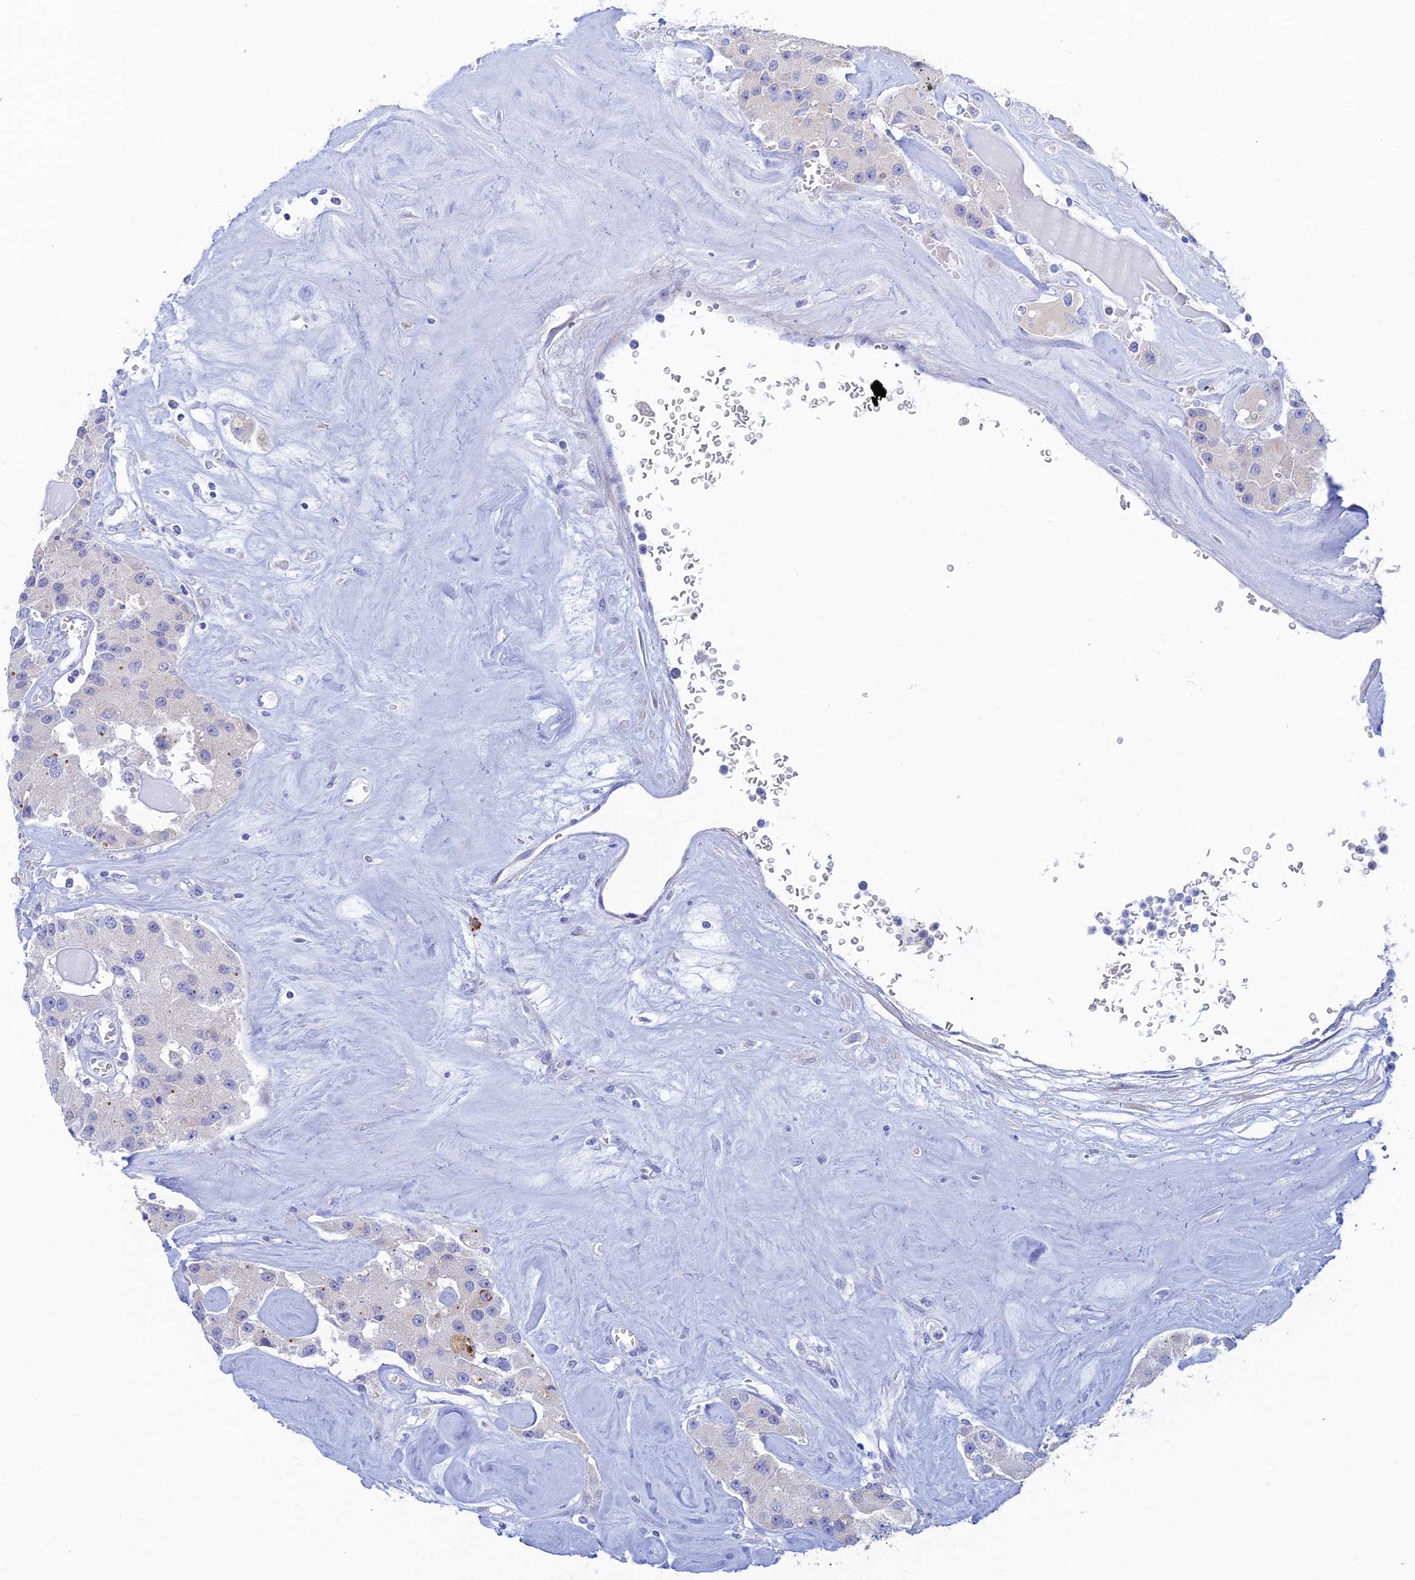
{"staining": {"intensity": "negative", "quantity": "none", "location": "none"}, "tissue": "carcinoid", "cell_type": "Tumor cells", "image_type": "cancer", "snomed": [{"axis": "morphology", "description": "Carcinoid, malignant, NOS"}, {"axis": "topography", "description": "Pancreas"}], "caption": "Photomicrograph shows no significant protein staining in tumor cells of carcinoid. (DAB immunohistochemistry (IHC), high magnification).", "gene": "CEP152", "patient": {"sex": "male", "age": 41}}